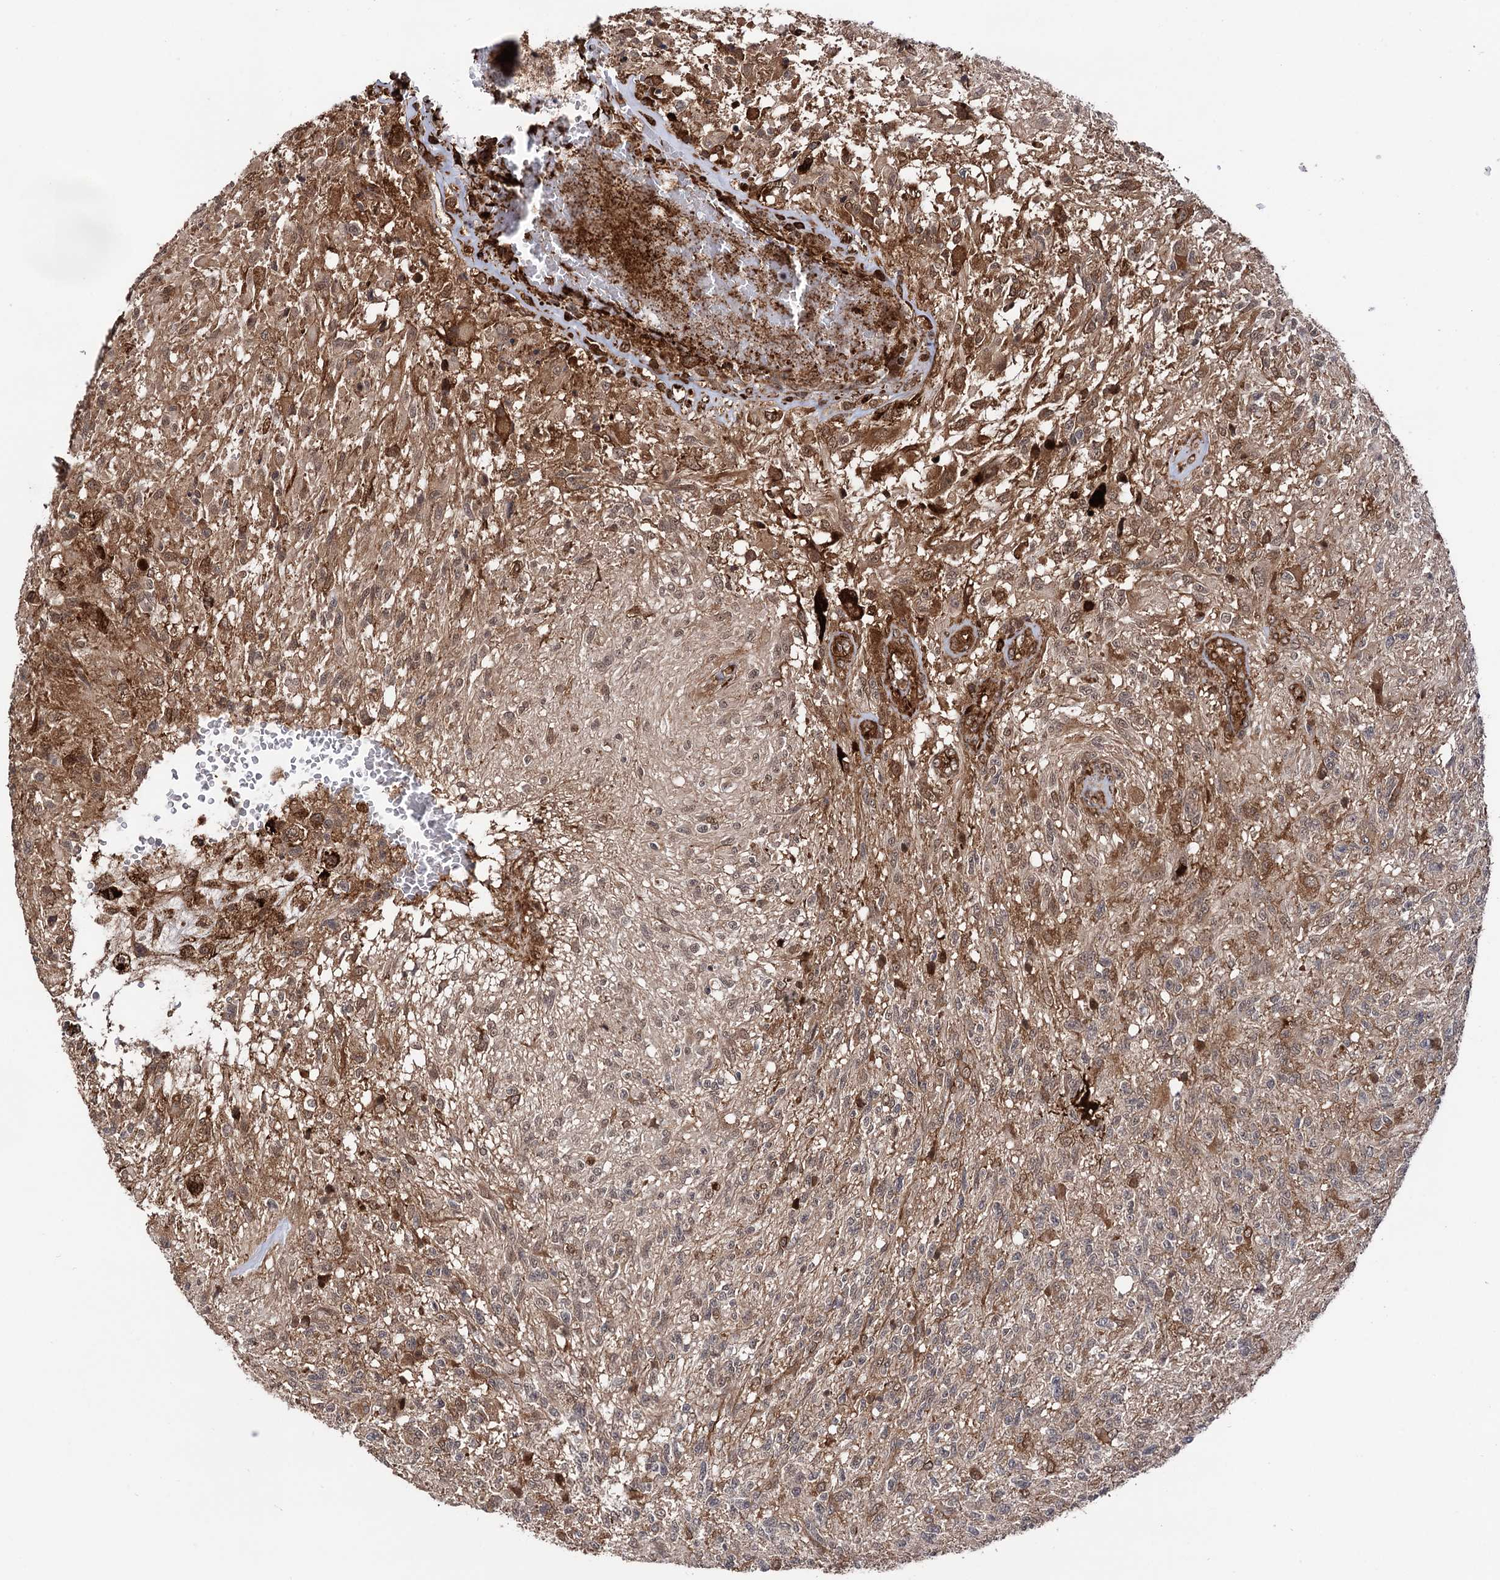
{"staining": {"intensity": "moderate", "quantity": ">75%", "location": "cytoplasmic/membranous"}, "tissue": "glioma", "cell_type": "Tumor cells", "image_type": "cancer", "snomed": [{"axis": "morphology", "description": "Glioma, malignant, High grade"}, {"axis": "topography", "description": "Brain"}], "caption": "Malignant glioma (high-grade) stained with DAB IHC reveals medium levels of moderate cytoplasmic/membranous expression in about >75% of tumor cells. Nuclei are stained in blue.", "gene": "ATP8B4", "patient": {"sex": "male", "age": 56}}